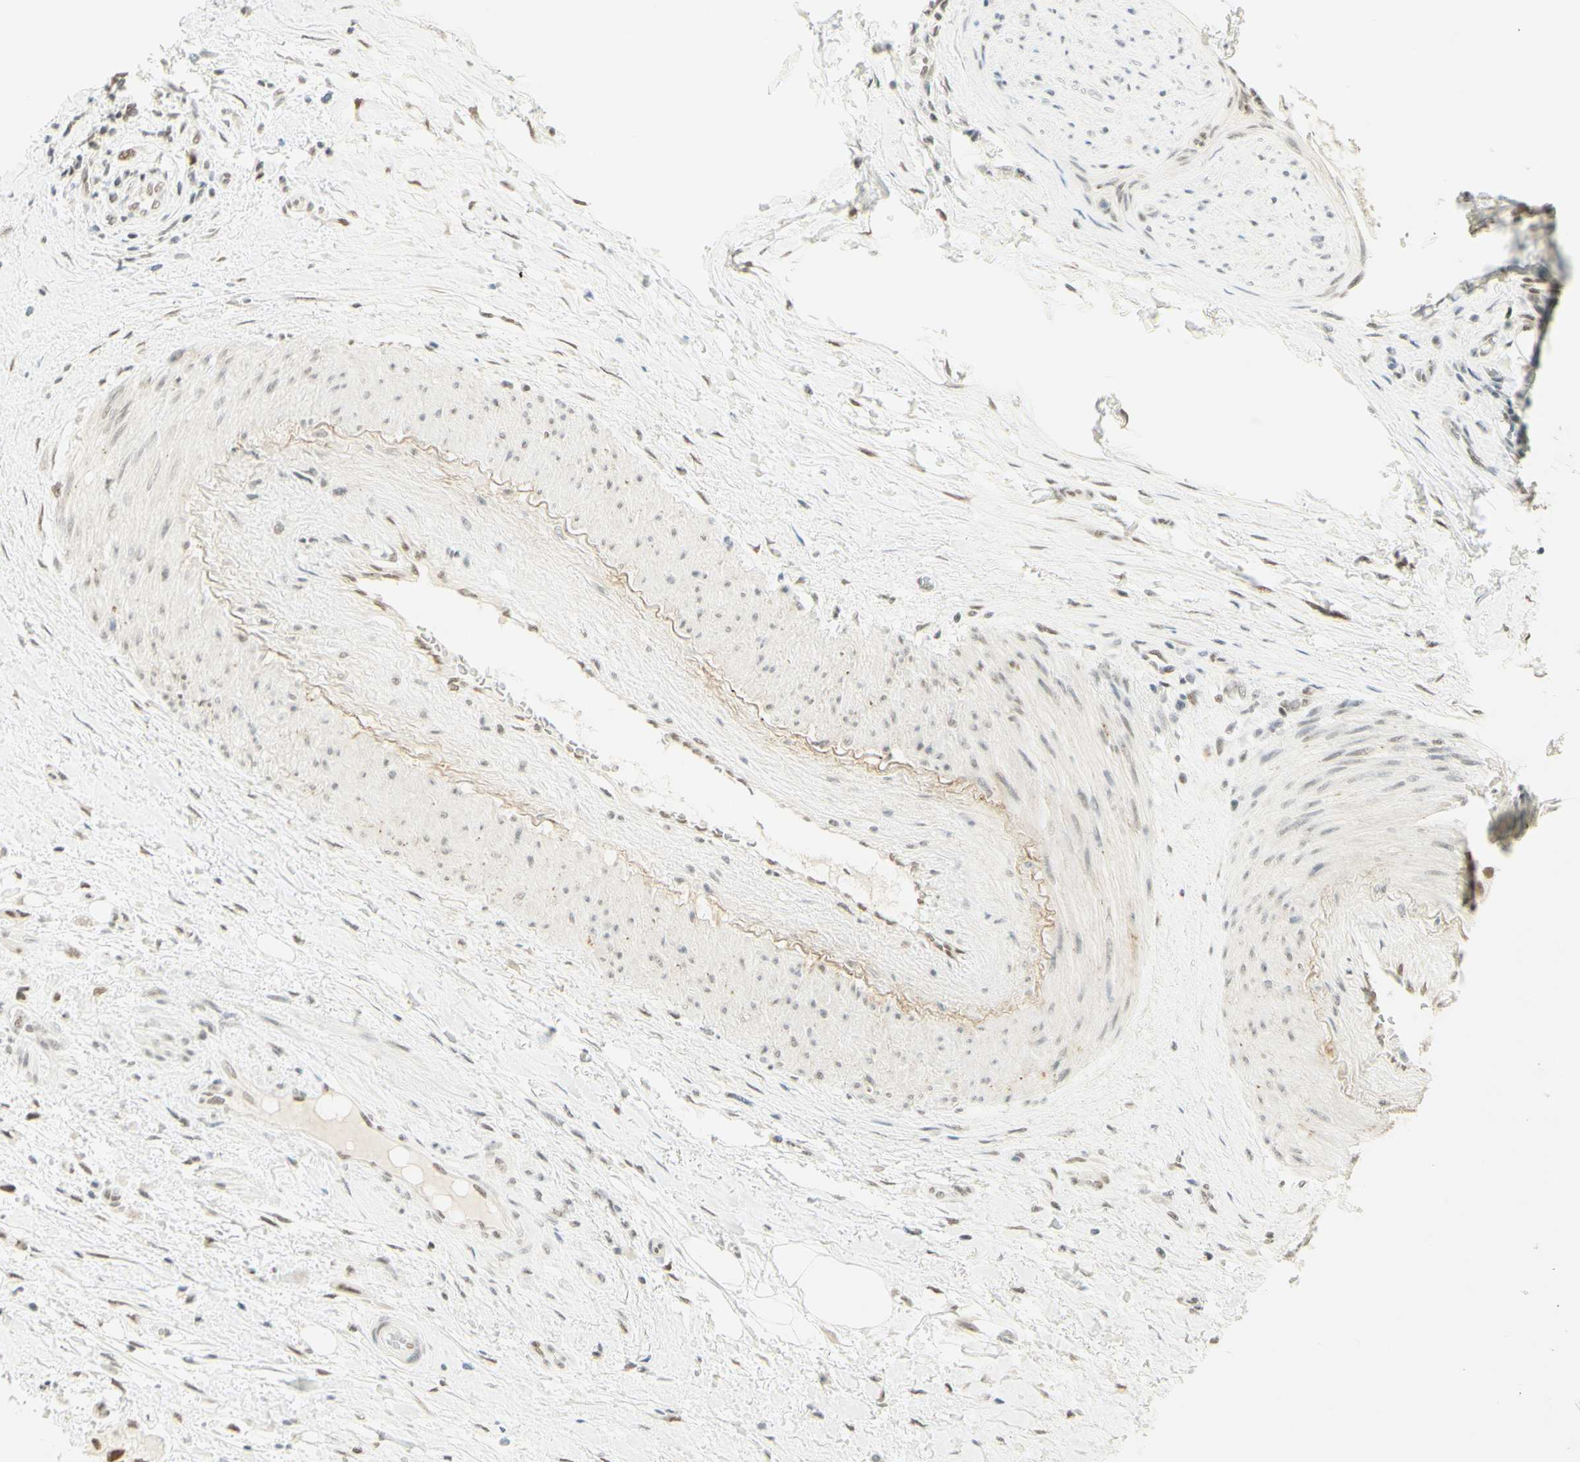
{"staining": {"intensity": "moderate", "quantity": ">75%", "location": "nuclear"}, "tissue": "urothelial cancer", "cell_type": "Tumor cells", "image_type": "cancer", "snomed": [{"axis": "morphology", "description": "Urothelial carcinoma, High grade"}, {"axis": "topography", "description": "Urinary bladder"}], "caption": "Immunohistochemical staining of urothelial cancer demonstrates medium levels of moderate nuclear staining in approximately >75% of tumor cells.", "gene": "PMS2", "patient": {"sex": "female", "age": 56}}